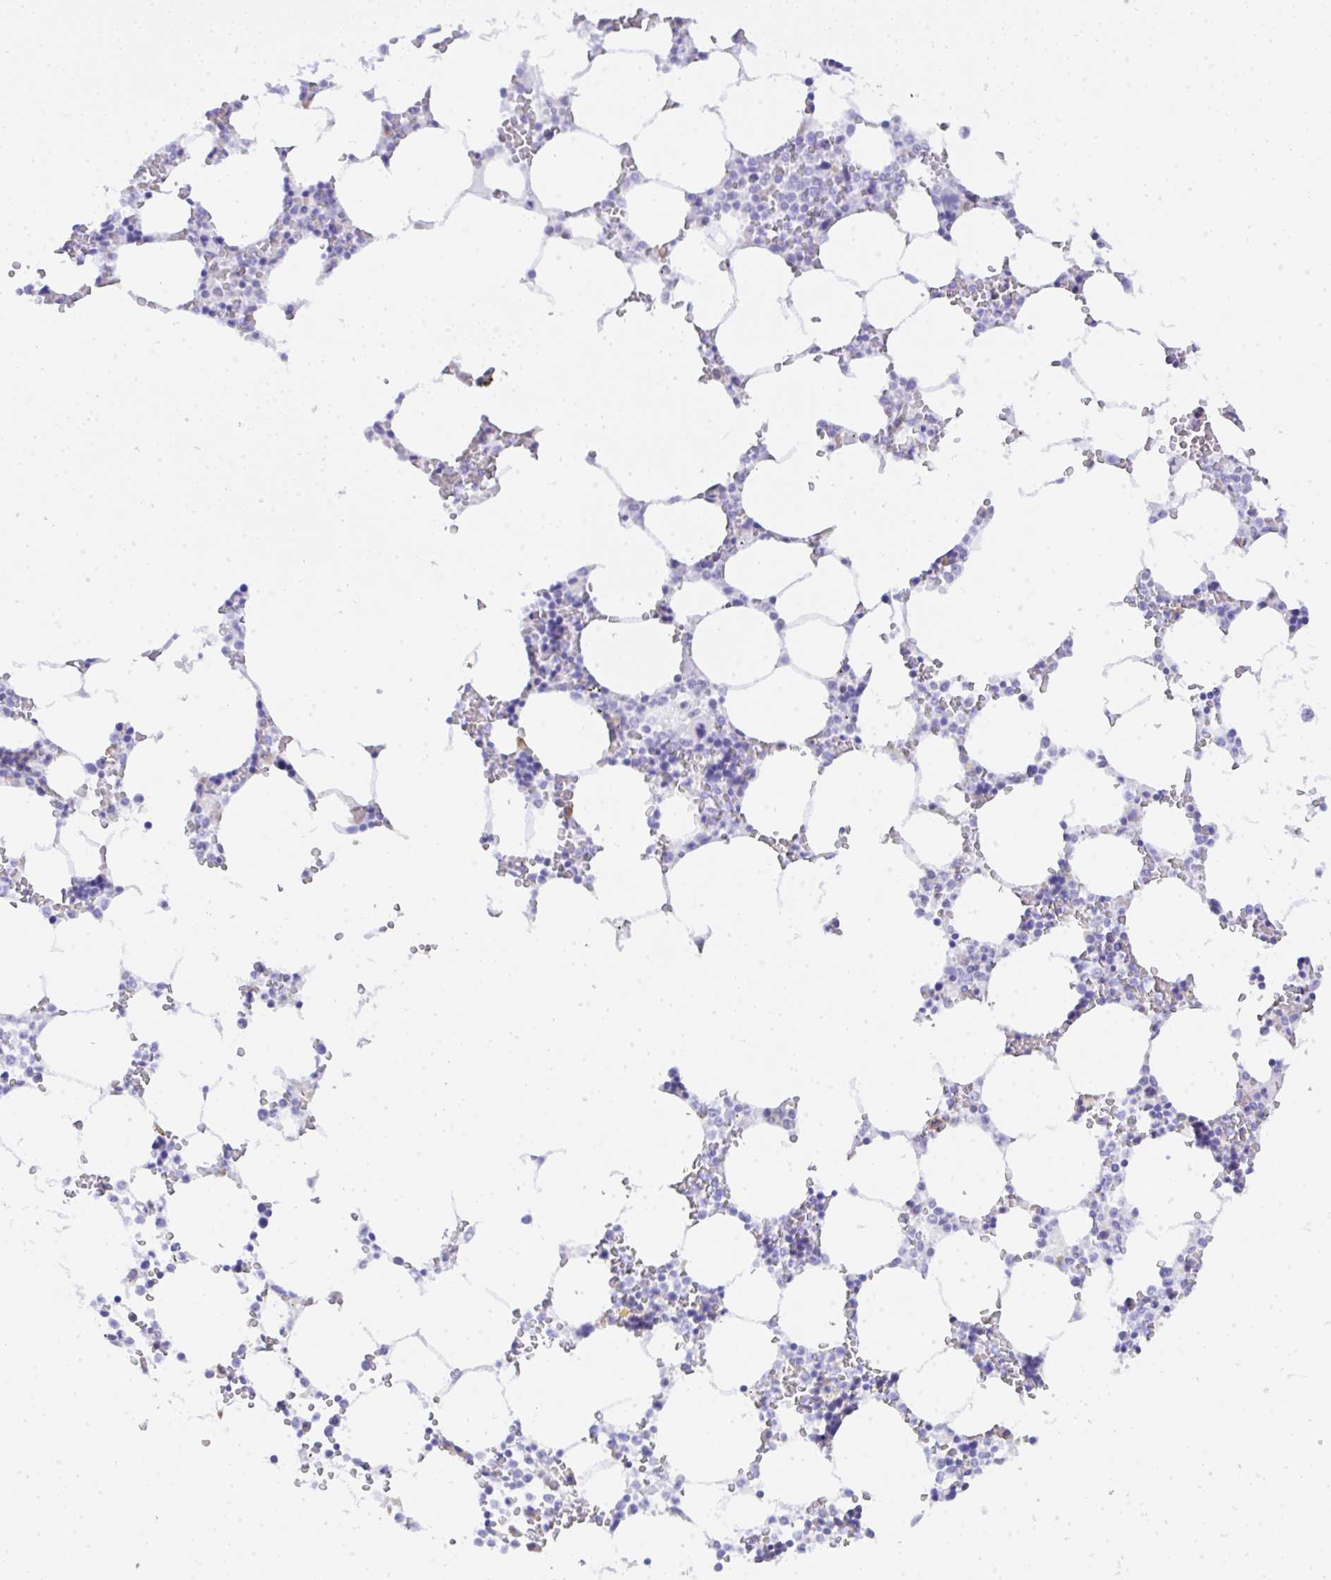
{"staining": {"intensity": "negative", "quantity": "none", "location": "none"}, "tissue": "bone marrow", "cell_type": "Hematopoietic cells", "image_type": "normal", "snomed": [{"axis": "morphology", "description": "Normal tissue, NOS"}, {"axis": "topography", "description": "Bone marrow"}], "caption": "Hematopoietic cells are negative for protein expression in normal human bone marrow. (DAB immunohistochemistry visualized using brightfield microscopy, high magnification).", "gene": "SEL1L2", "patient": {"sex": "male", "age": 64}}